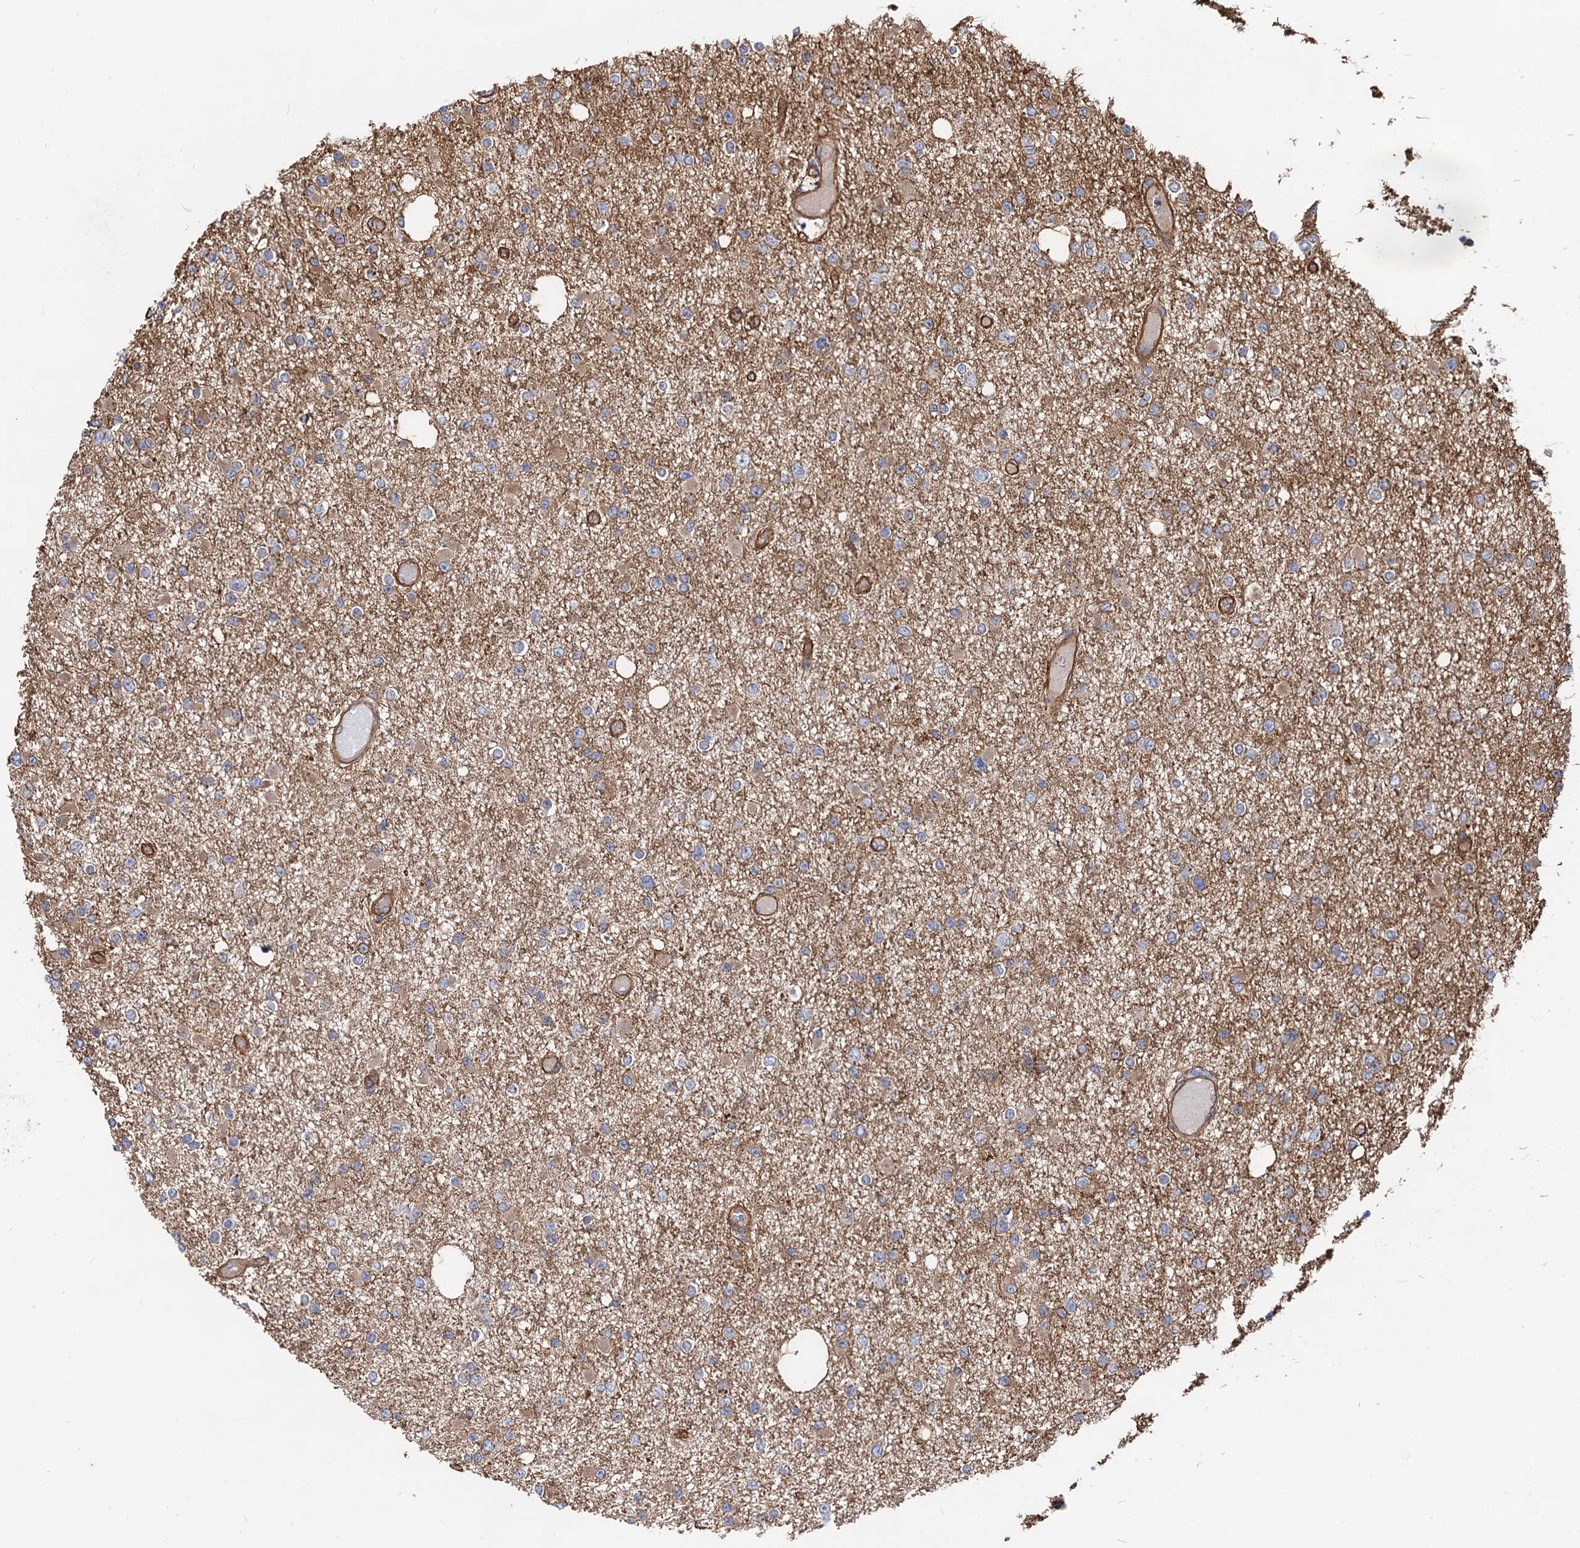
{"staining": {"intensity": "negative", "quantity": "none", "location": "none"}, "tissue": "glioma", "cell_type": "Tumor cells", "image_type": "cancer", "snomed": [{"axis": "morphology", "description": "Glioma, malignant, Low grade"}, {"axis": "topography", "description": "Brain"}], "caption": "Immunohistochemical staining of glioma exhibits no significant expression in tumor cells. (DAB immunohistochemistry (IHC) visualized using brightfield microscopy, high magnification).", "gene": "CIP2A", "patient": {"sex": "female", "age": 22}}